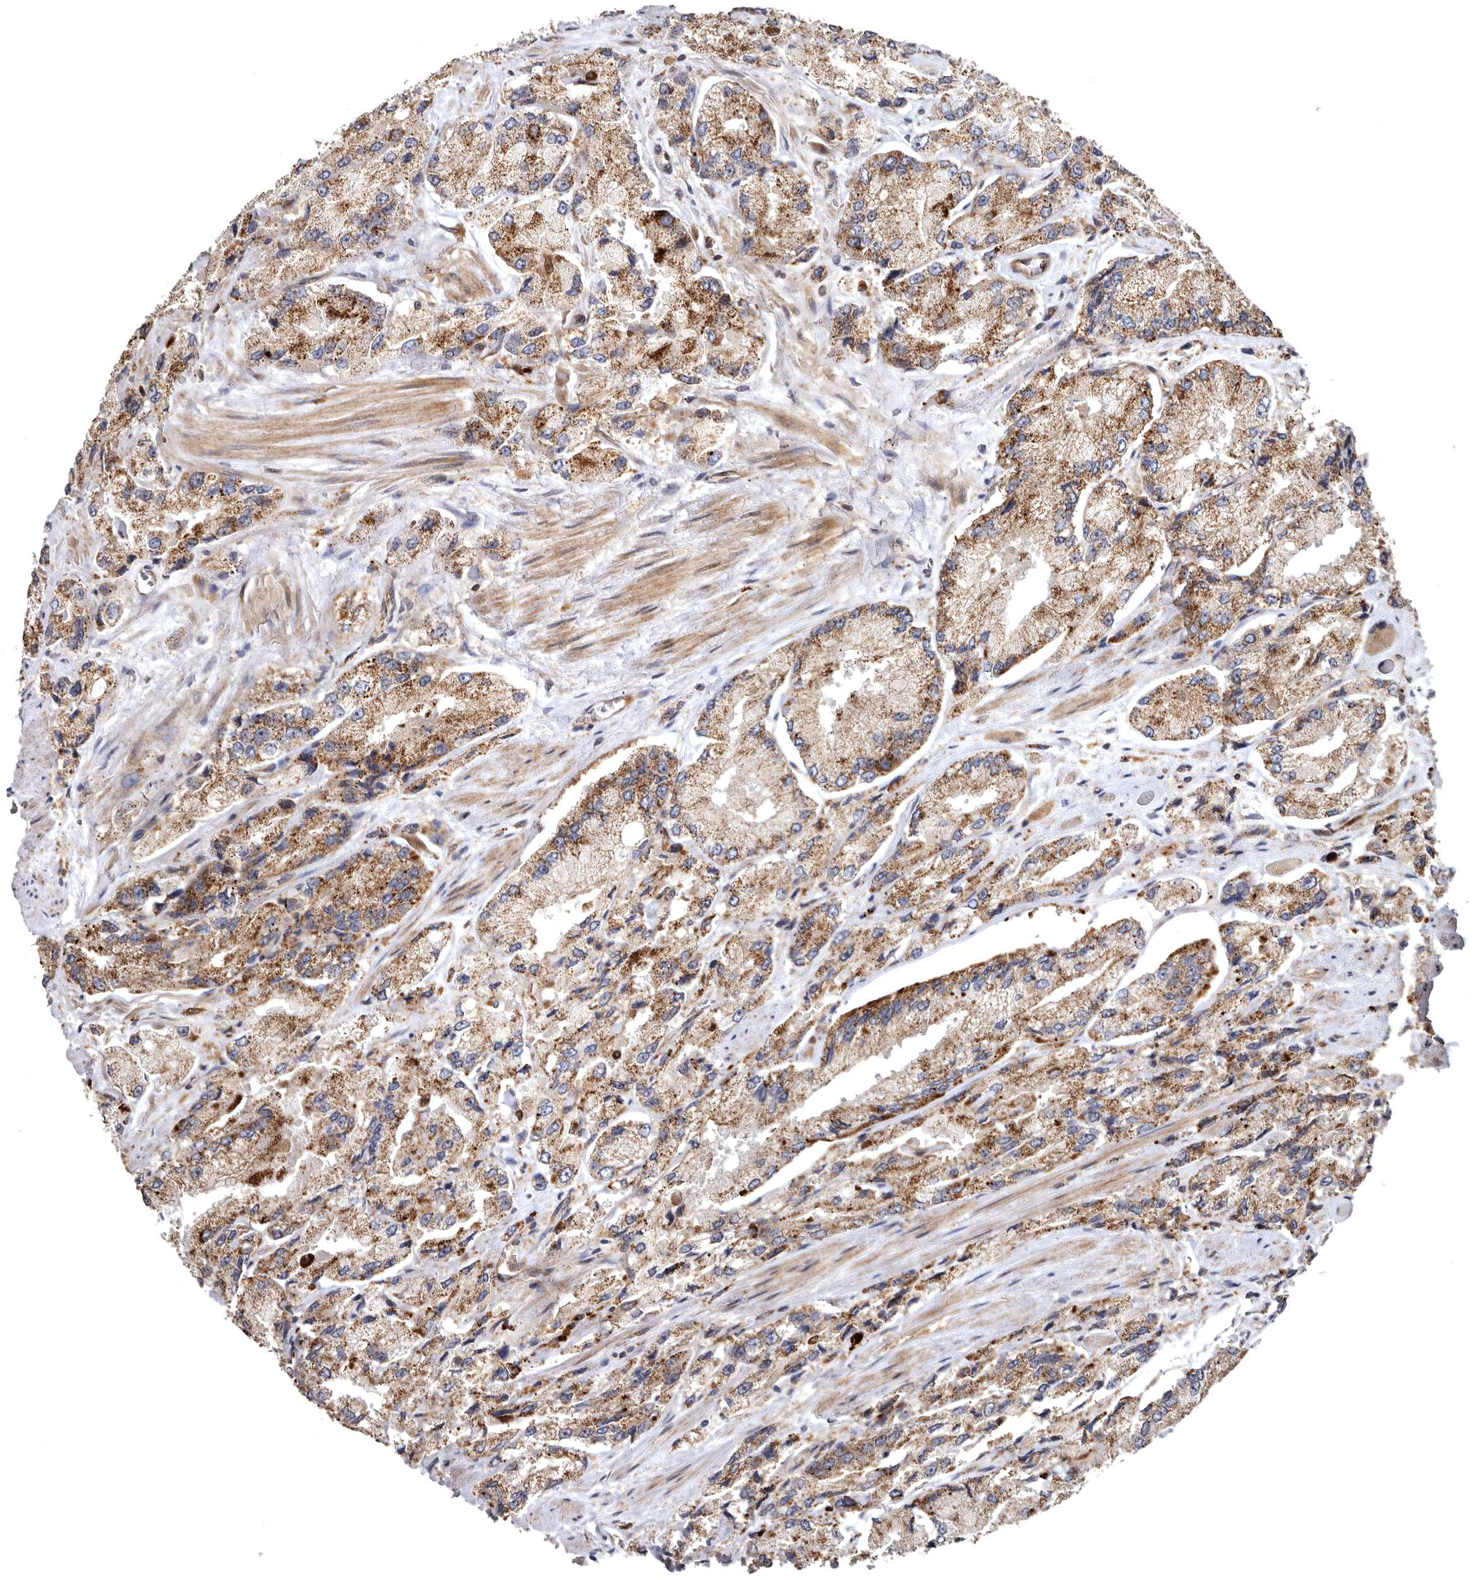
{"staining": {"intensity": "moderate", "quantity": ">75%", "location": "cytoplasmic/membranous"}, "tissue": "prostate cancer", "cell_type": "Tumor cells", "image_type": "cancer", "snomed": [{"axis": "morphology", "description": "Adenocarcinoma, High grade"}, {"axis": "topography", "description": "Prostate"}], "caption": "Approximately >75% of tumor cells in prostate cancer demonstrate moderate cytoplasmic/membranous protein expression as visualized by brown immunohistochemical staining.", "gene": "FGFR4", "patient": {"sex": "male", "age": 58}}